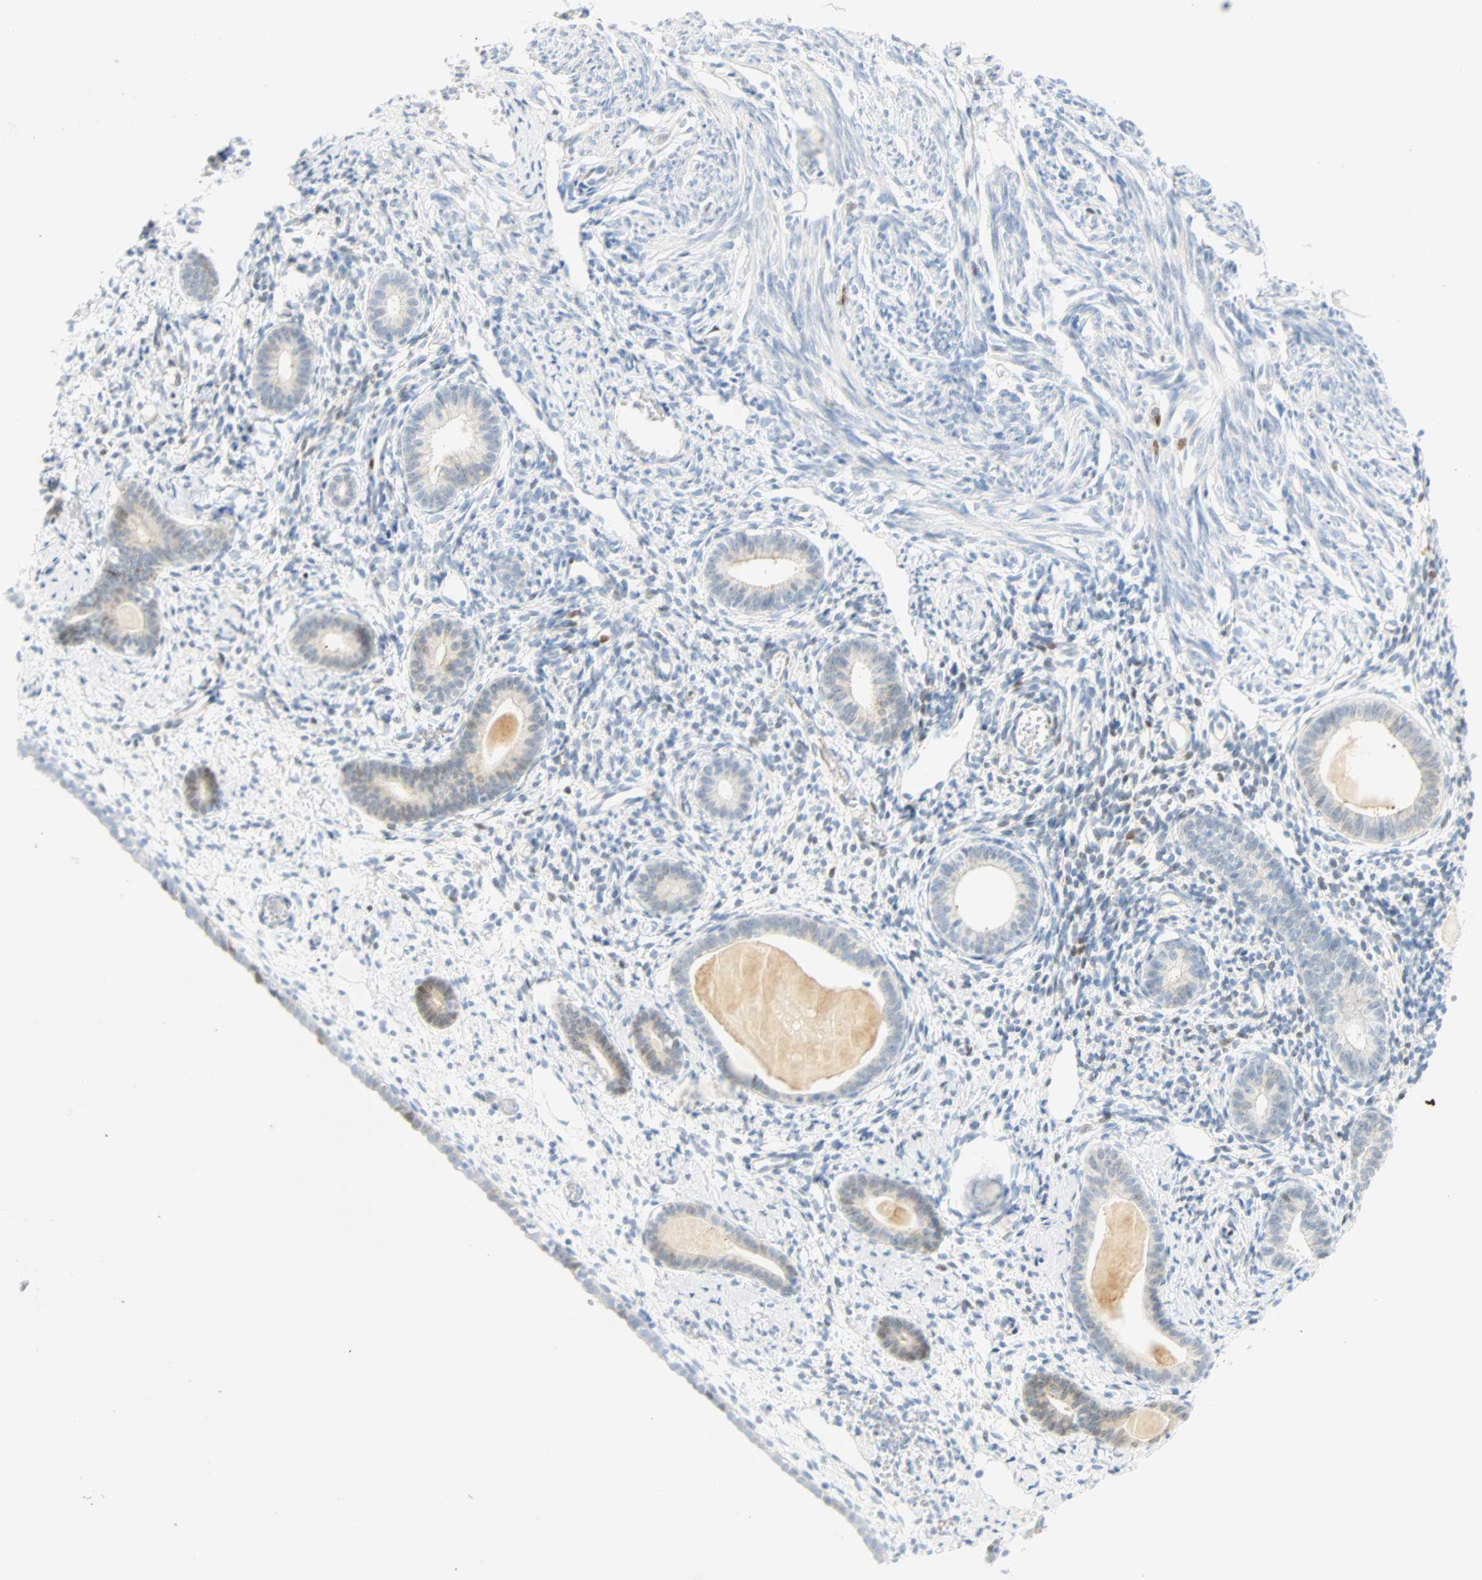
{"staining": {"intensity": "negative", "quantity": "none", "location": "none"}, "tissue": "endometrium", "cell_type": "Cells in endometrial stroma", "image_type": "normal", "snomed": [{"axis": "morphology", "description": "Normal tissue, NOS"}, {"axis": "topography", "description": "Endometrium"}], "caption": "A high-resolution image shows immunohistochemistry (IHC) staining of unremarkable endometrium, which shows no significant staining in cells in endometrial stroma.", "gene": "SELENBP1", "patient": {"sex": "female", "age": 71}}